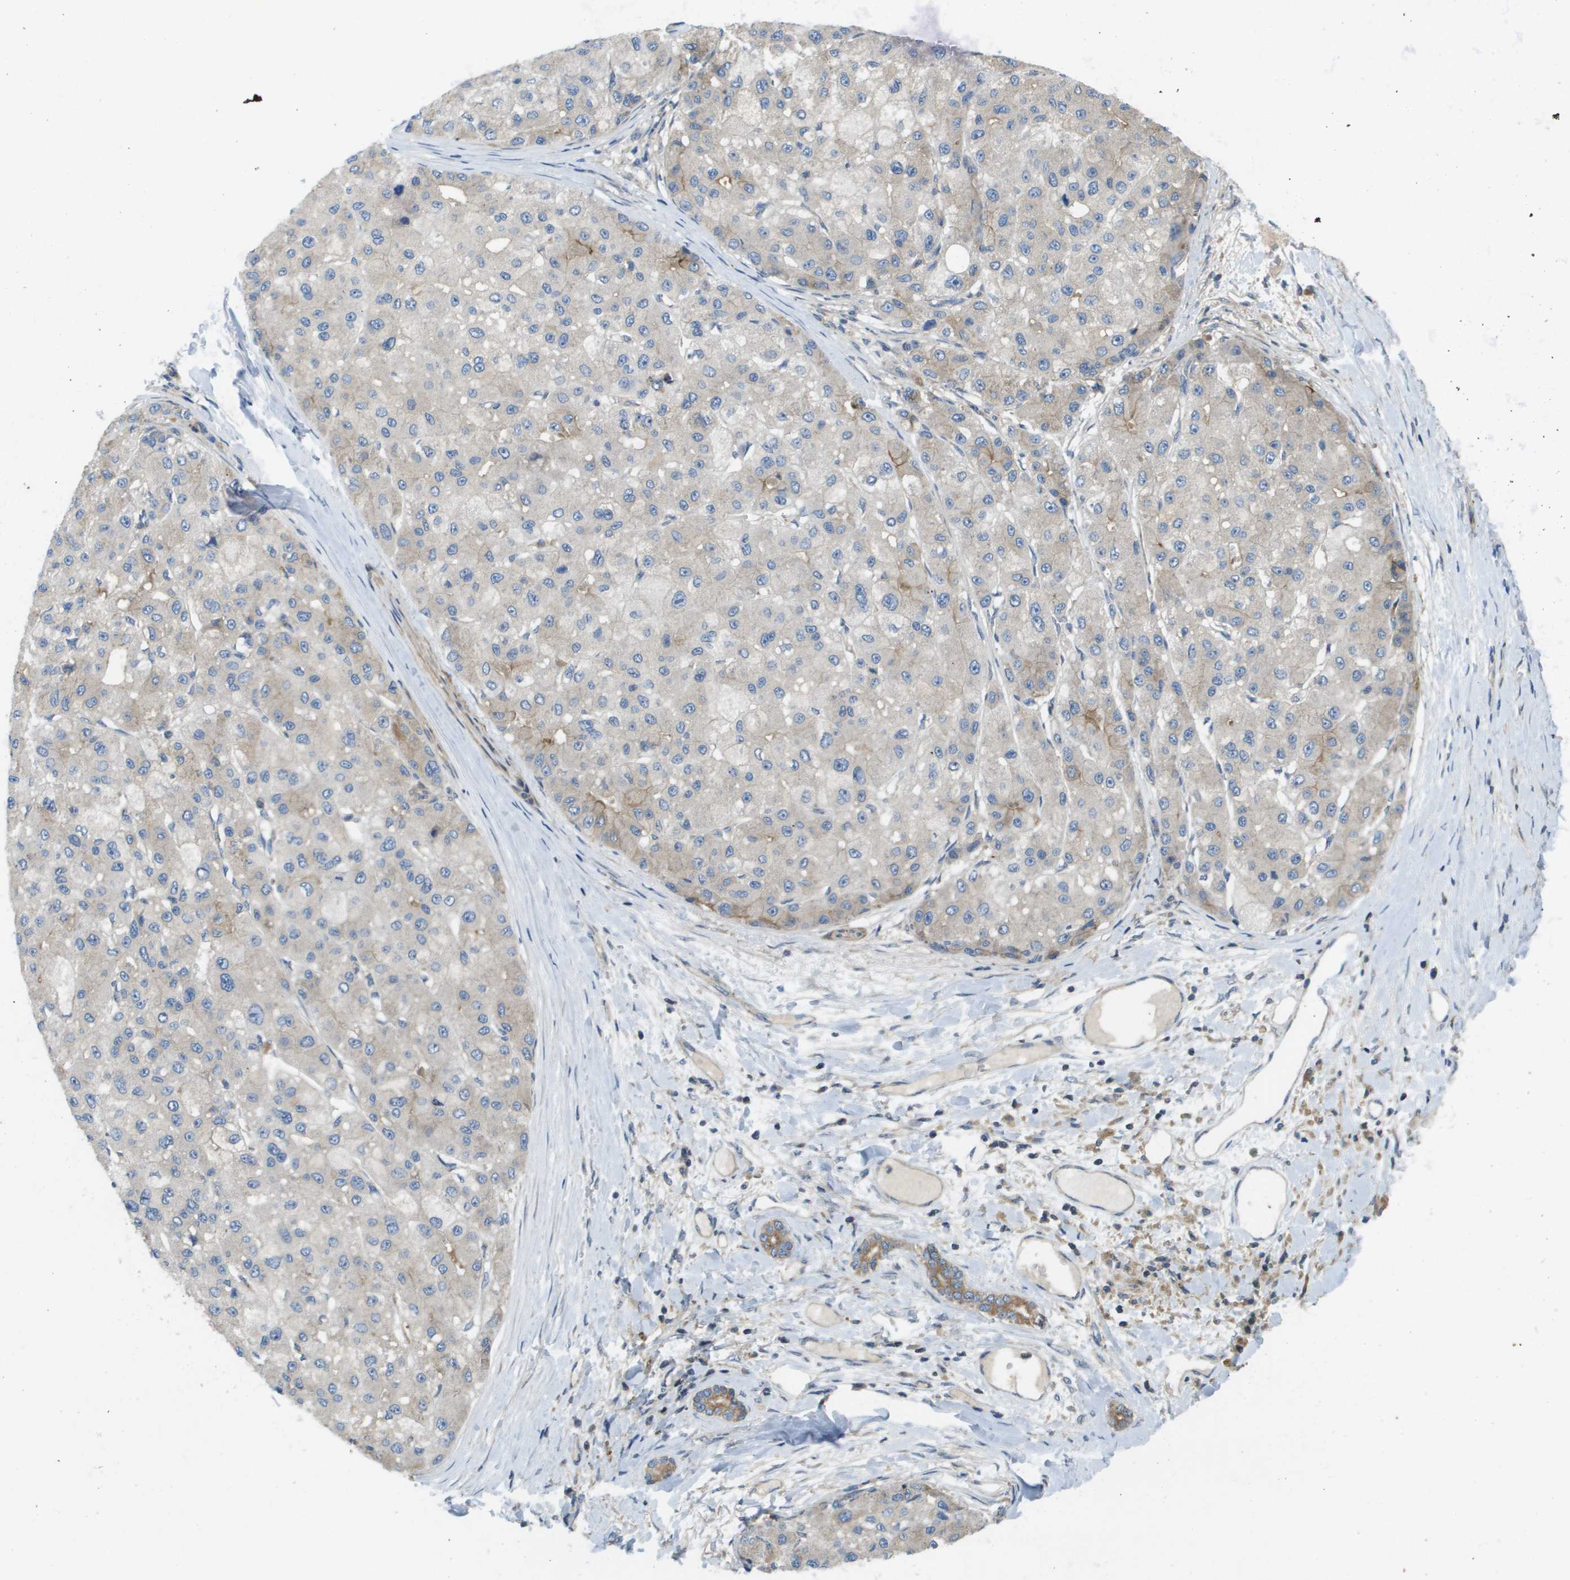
{"staining": {"intensity": "negative", "quantity": "none", "location": "none"}, "tissue": "liver cancer", "cell_type": "Tumor cells", "image_type": "cancer", "snomed": [{"axis": "morphology", "description": "Carcinoma, Hepatocellular, NOS"}, {"axis": "topography", "description": "Liver"}], "caption": "A micrograph of liver cancer stained for a protein demonstrates no brown staining in tumor cells. (DAB (3,3'-diaminobenzidine) immunohistochemistry (IHC), high magnification).", "gene": "KRT23", "patient": {"sex": "male", "age": 80}}